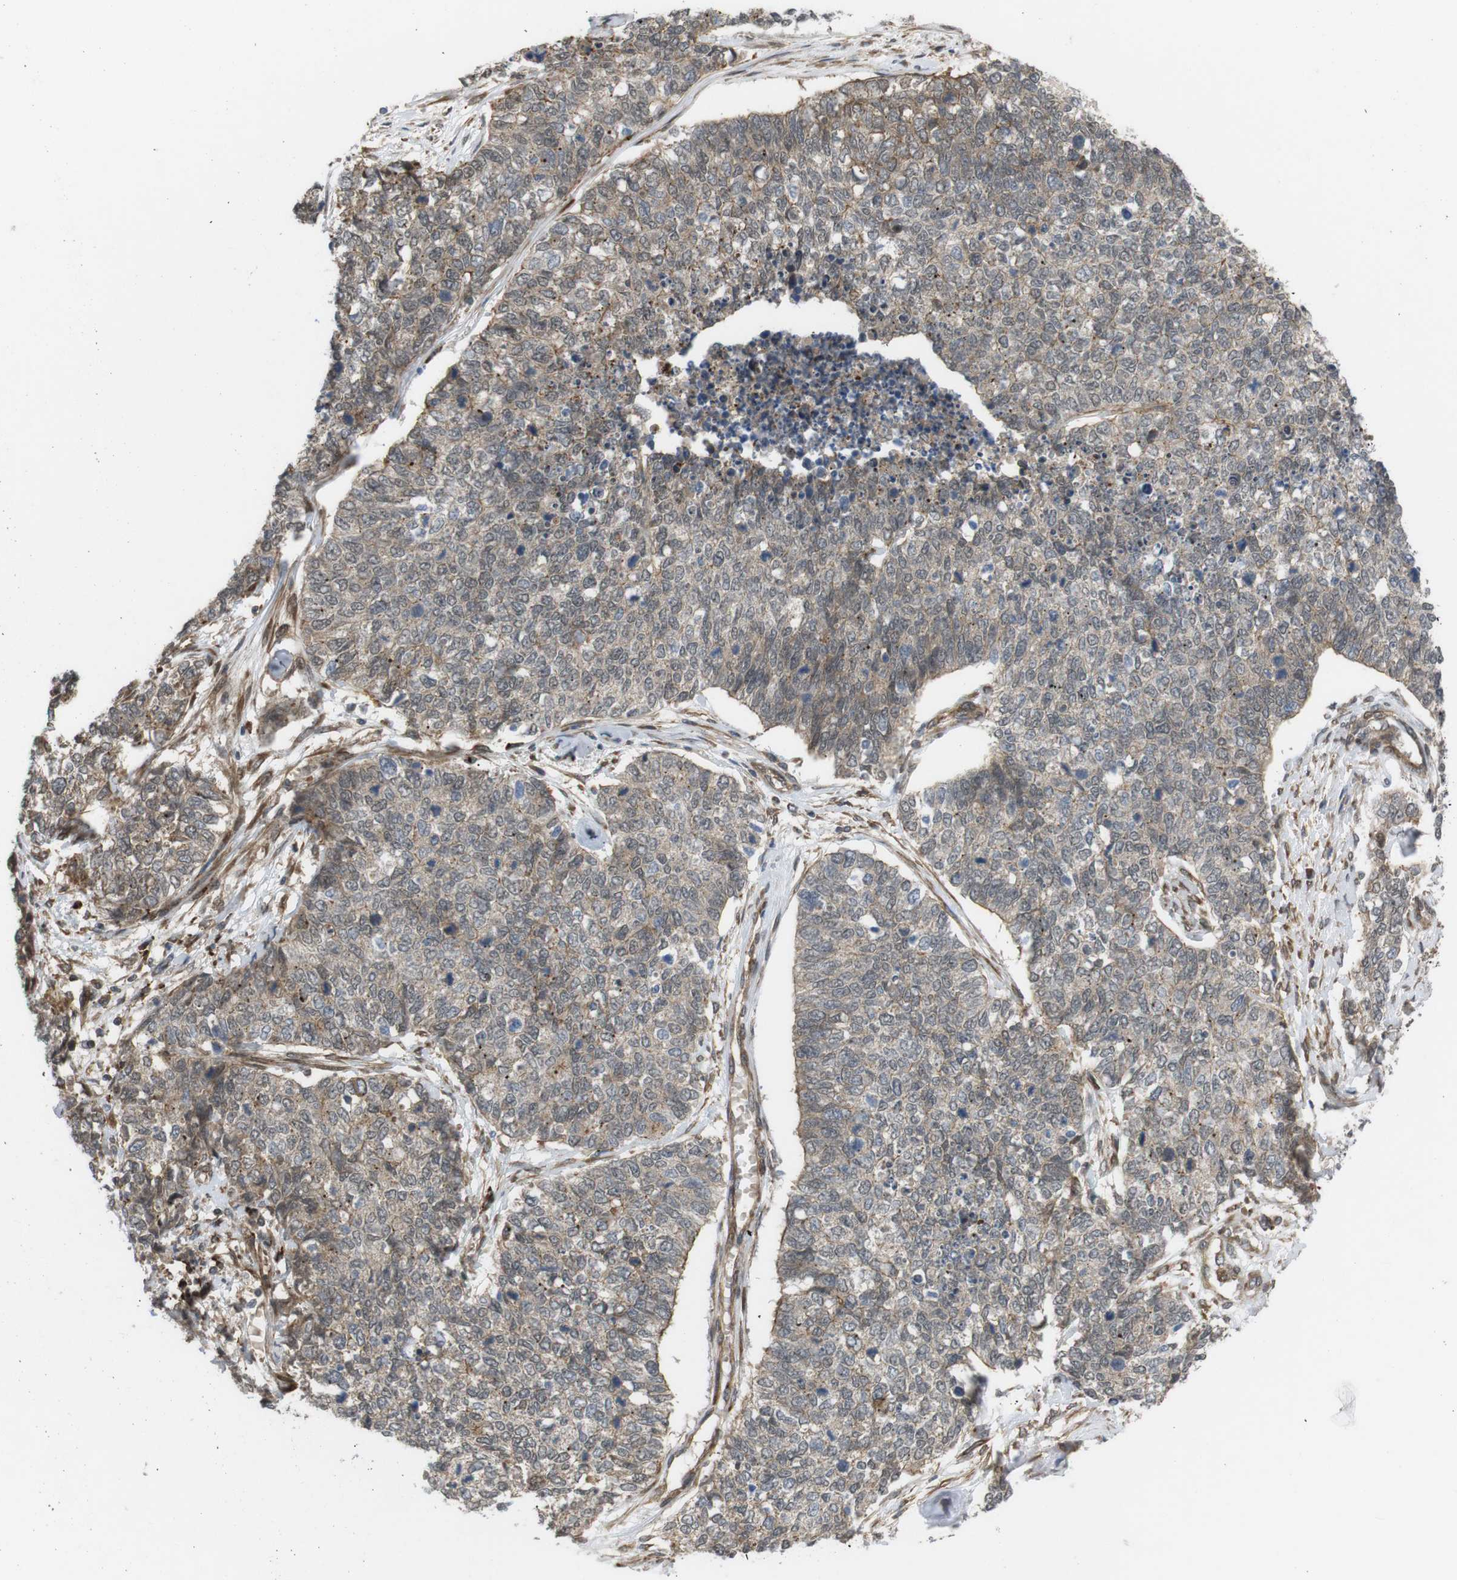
{"staining": {"intensity": "weak", "quantity": ">75%", "location": "cytoplasmic/membranous"}, "tissue": "cervical cancer", "cell_type": "Tumor cells", "image_type": "cancer", "snomed": [{"axis": "morphology", "description": "Squamous cell carcinoma, NOS"}, {"axis": "topography", "description": "Cervix"}], "caption": "Immunohistochemical staining of human cervical cancer reveals low levels of weak cytoplasmic/membranous protein expression in about >75% of tumor cells.", "gene": "KANK2", "patient": {"sex": "female", "age": 63}}